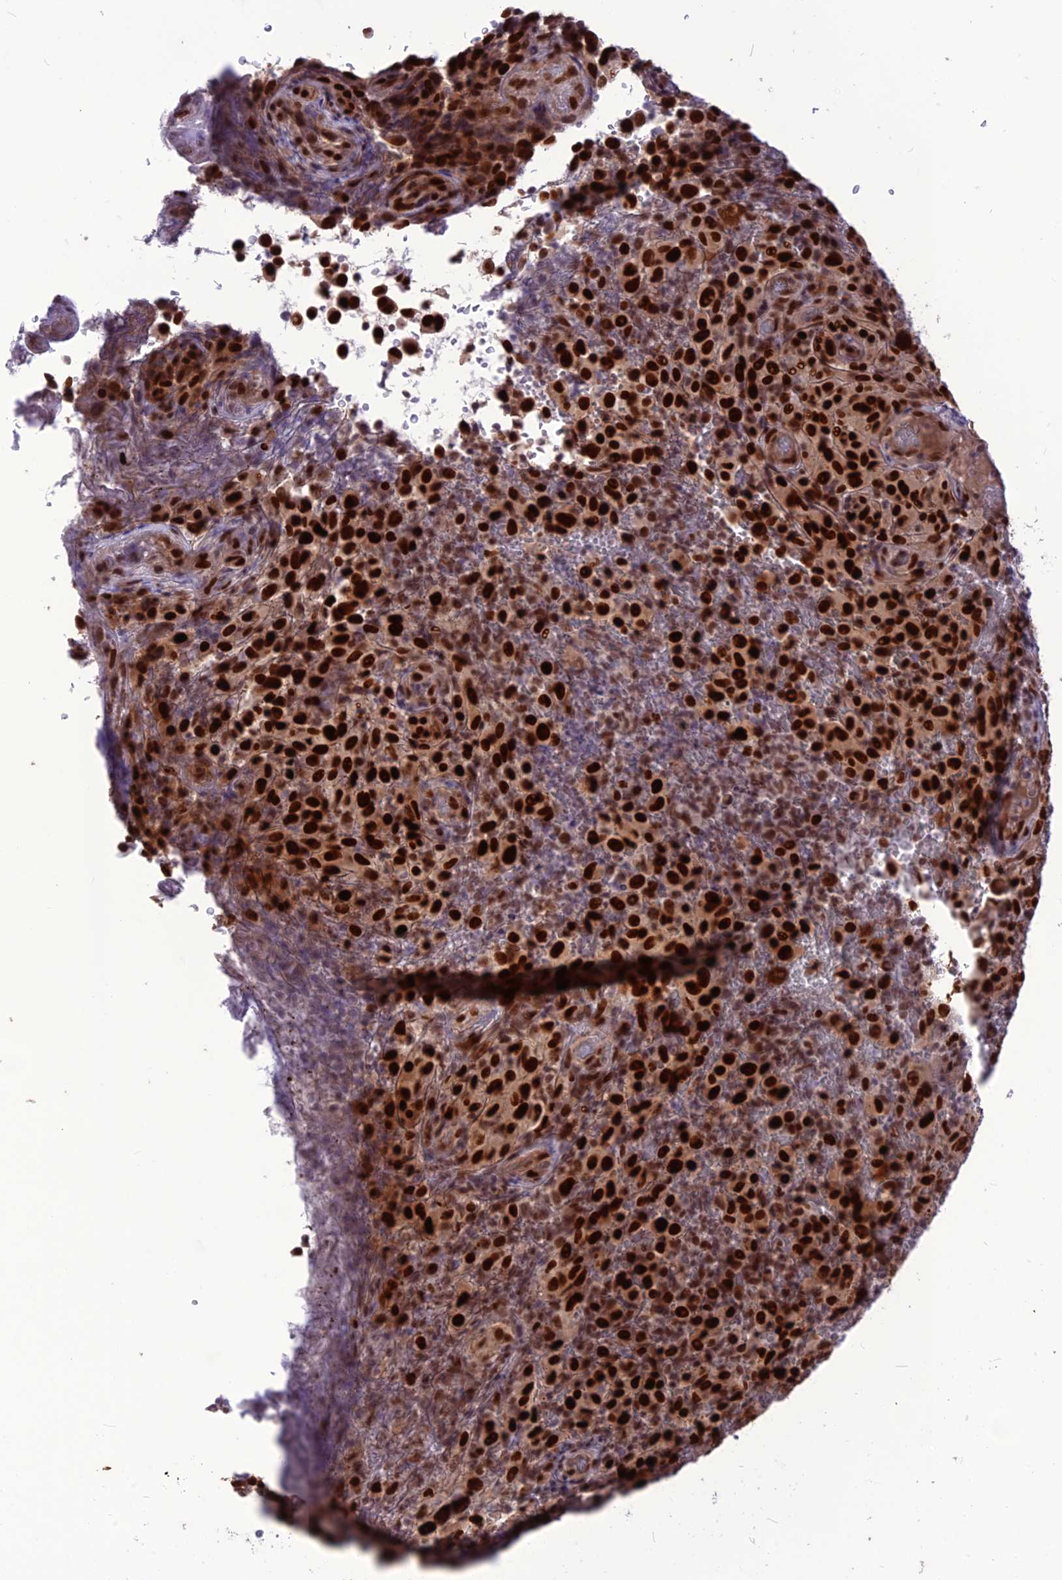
{"staining": {"intensity": "strong", "quantity": ">75%", "location": "nuclear"}, "tissue": "melanoma", "cell_type": "Tumor cells", "image_type": "cancer", "snomed": [{"axis": "morphology", "description": "Malignant melanoma, NOS"}, {"axis": "topography", "description": "Skin"}], "caption": "Immunohistochemistry image of malignant melanoma stained for a protein (brown), which reveals high levels of strong nuclear expression in approximately >75% of tumor cells.", "gene": "DIS3", "patient": {"sex": "female", "age": 82}}